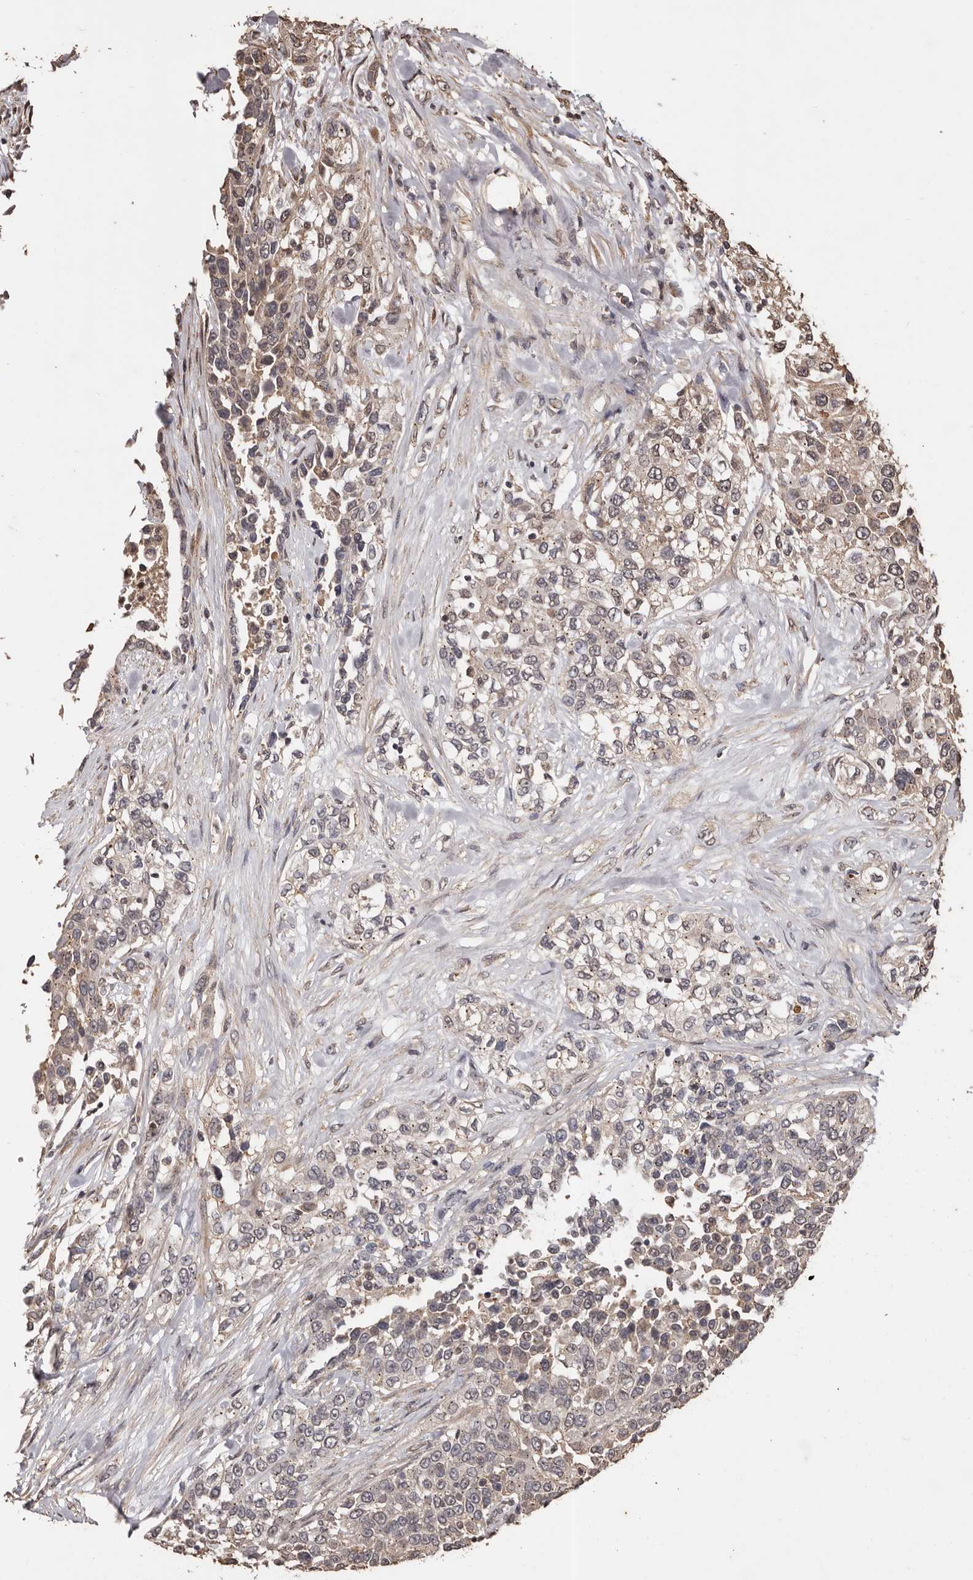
{"staining": {"intensity": "weak", "quantity": "25%-75%", "location": "cytoplasmic/membranous"}, "tissue": "urothelial cancer", "cell_type": "Tumor cells", "image_type": "cancer", "snomed": [{"axis": "morphology", "description": "Urothelial carcinoma, High grade"}, {"axis": "topography", "description": "Urinary bladder"}], "caption": "Tumor cells reveal low levels of weak cytoplasmic/membranous expression in about 25%-75% of cells in human high-grade urothelial carcinoma.", "gene": "NAV1", "patient": {"sex": "female", "age": 80}}